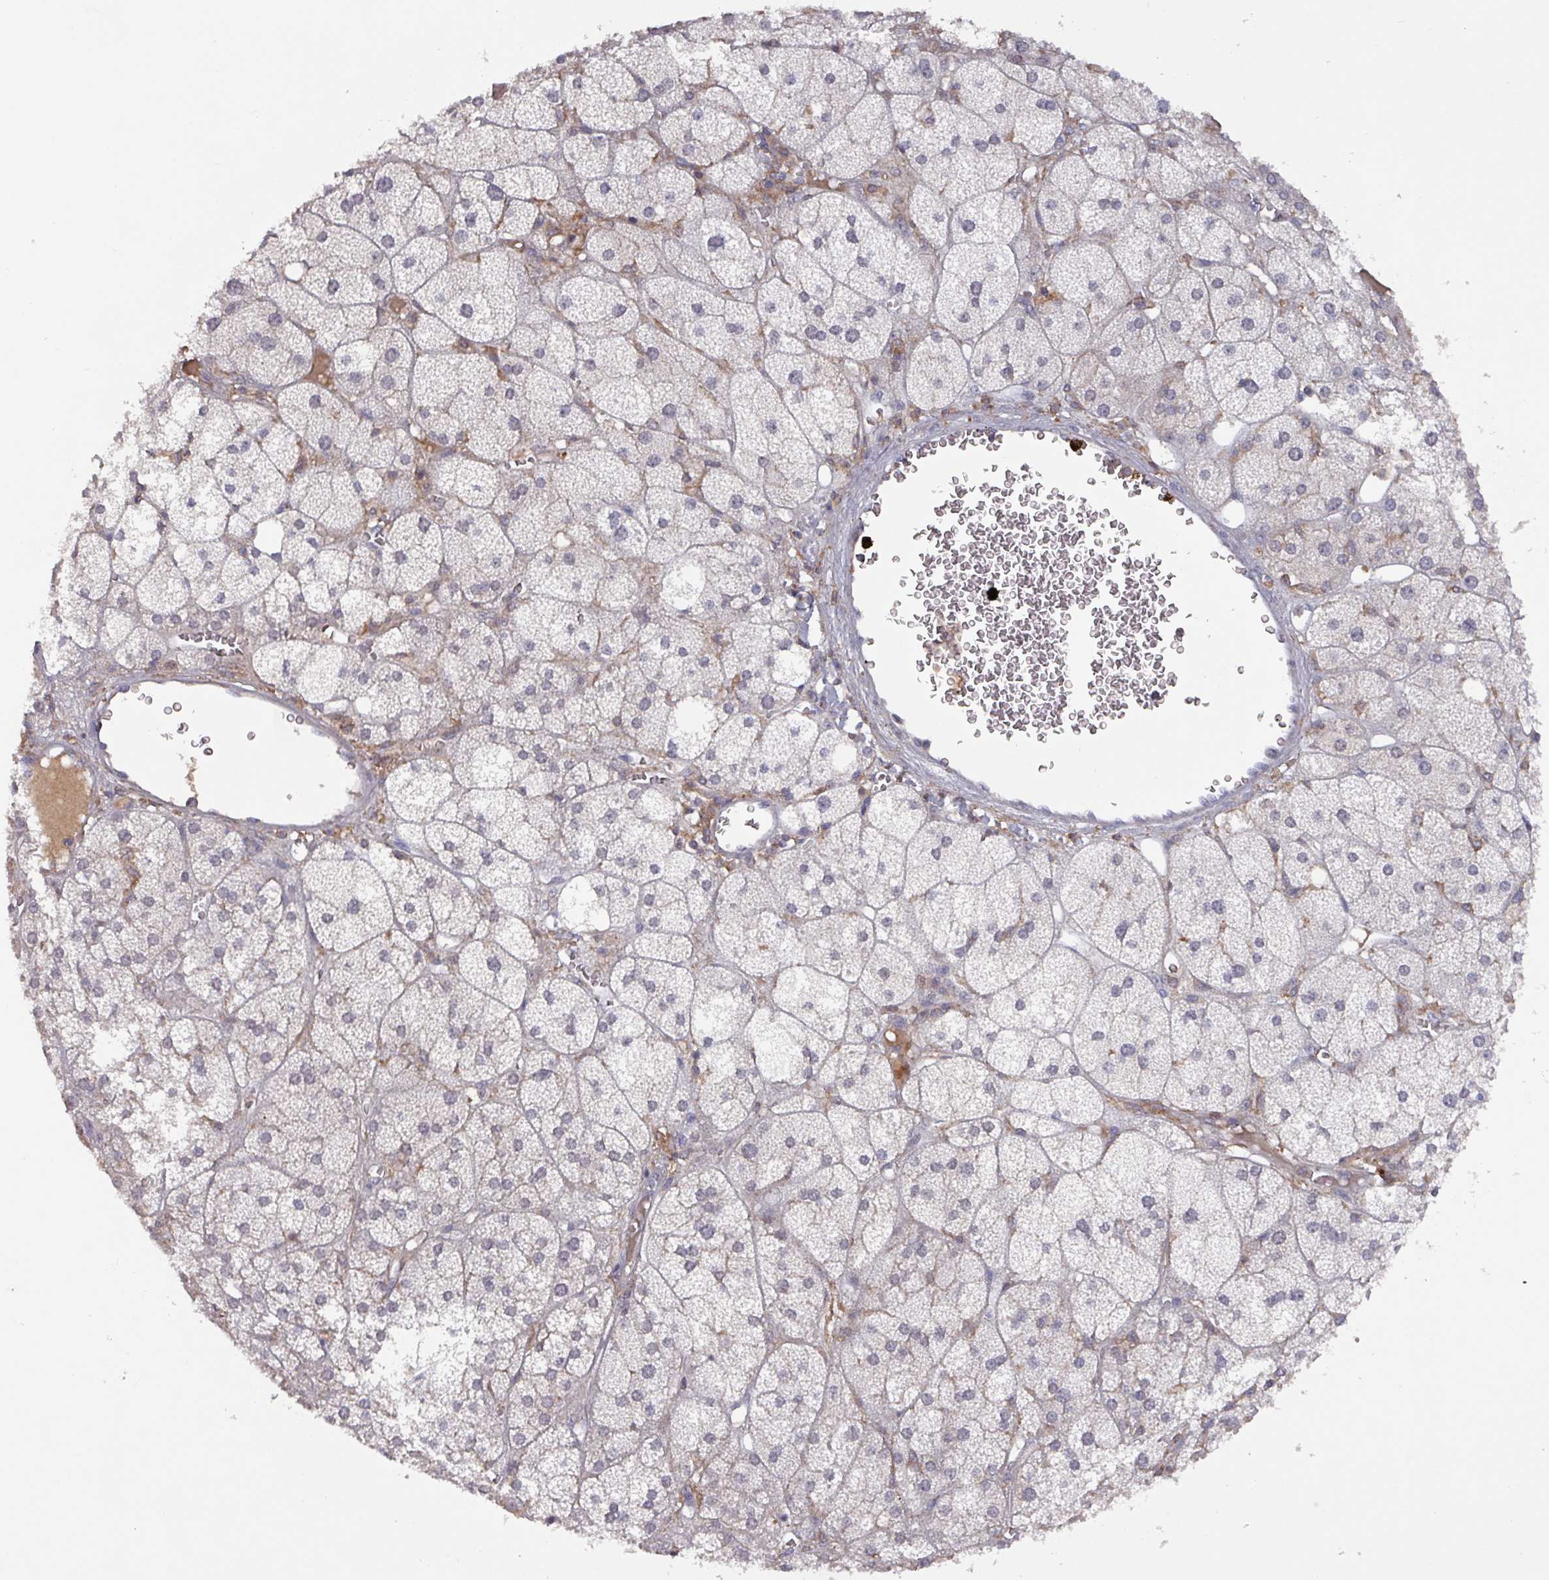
{"staining": {"intensity": "negative", "quantity": "none", "location": "none"}, "tissue": "adrenal gland", "cell_type": "Glandular cells", "image_type": "normal", "snomed": [{"axis": "morphology", "description": "Normal tissue, NOS"}, {"axis": "topography", "description": "Adrenal gland"}], "caption": "DAB immunohistochemical staining of benign adrenal gland displays no significant positivity in glandular cells. (Immunohistochemistry, brightfield microscopy, high magnification).", "gene": "PRRX1", "patient": {"sex": "female", "age": 61}}